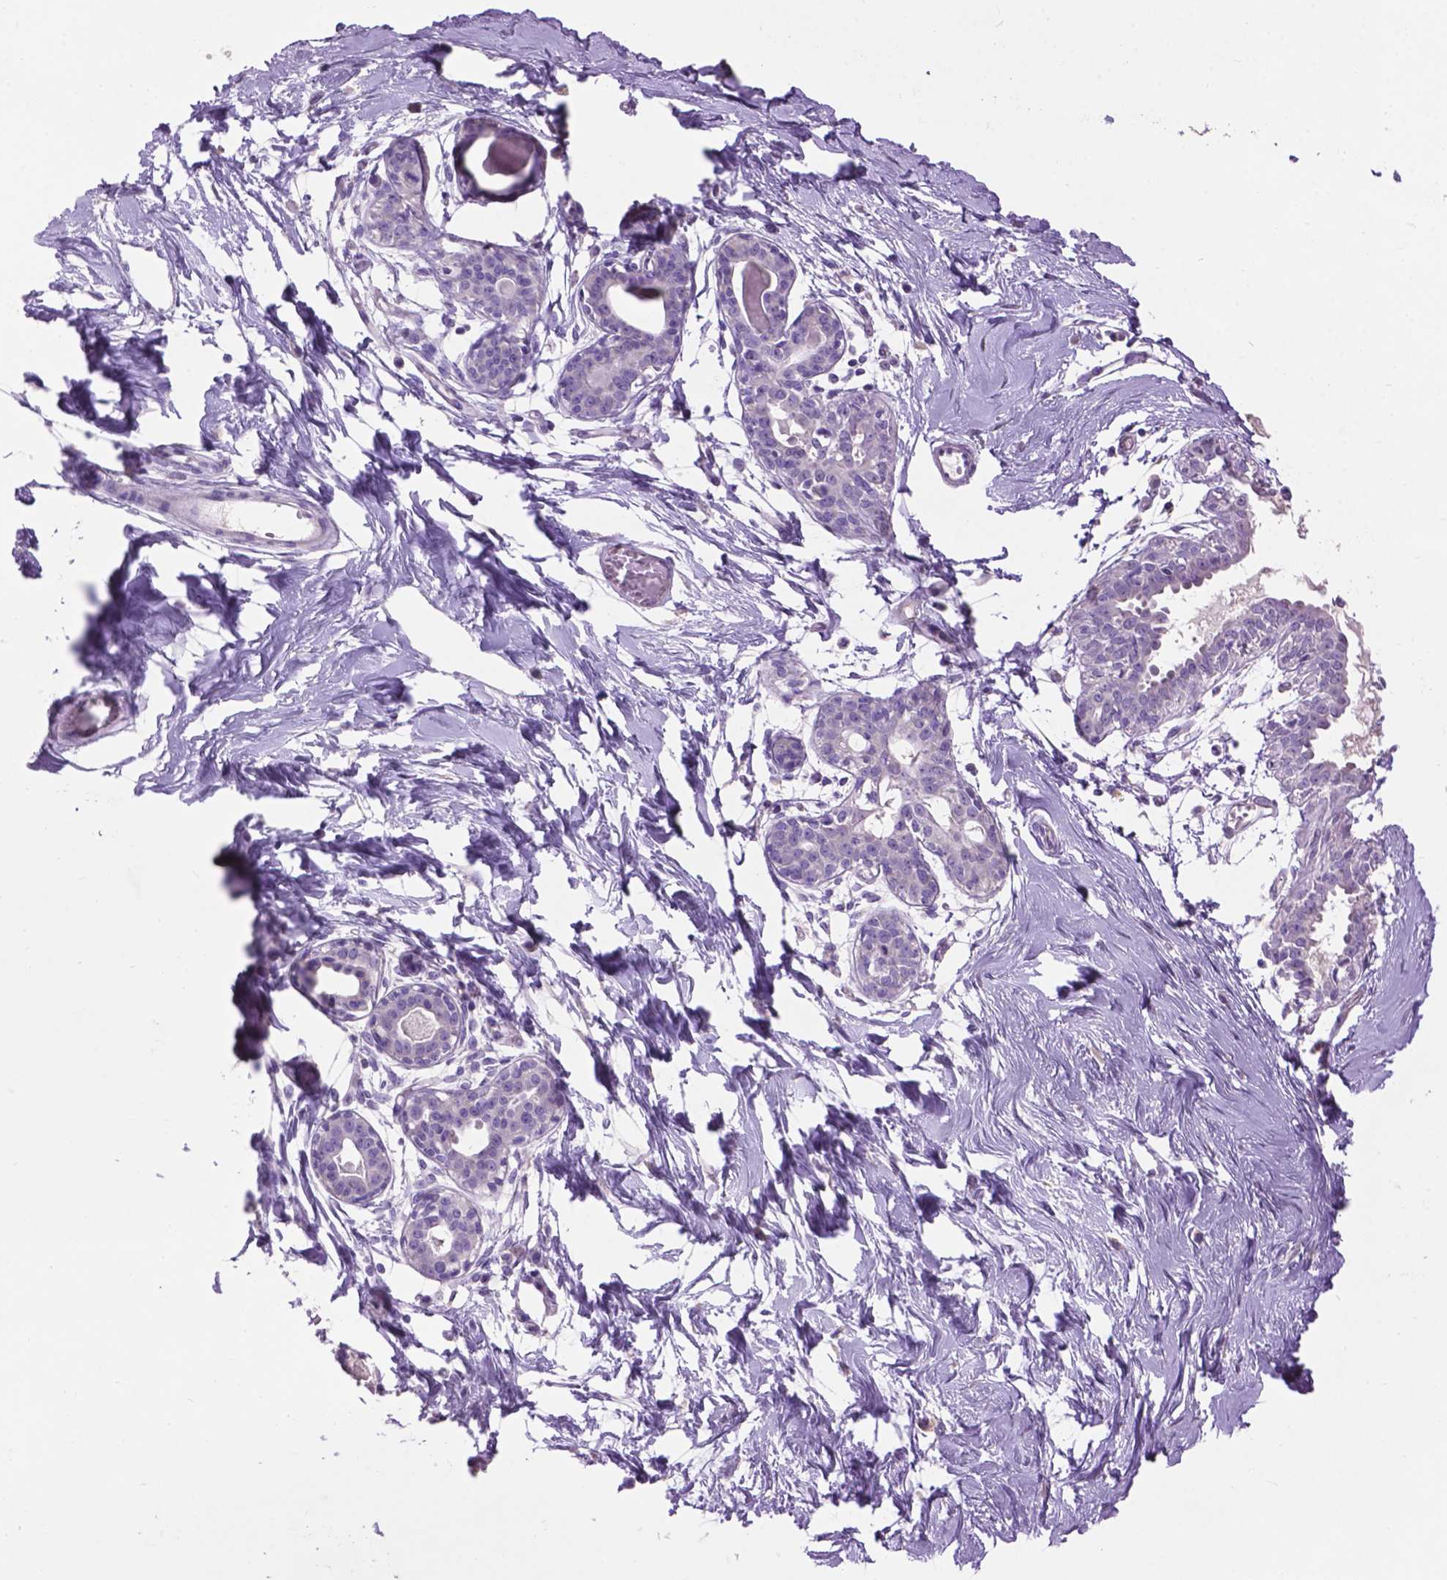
{"staining": {"intensity": "negative", "quantity": "none", "location": "none"}, "tissue": "breast", "cell_type": "Adipocytes", "image_type": "normal", "snomed": [{"axis": "morphology", "description": "Normal tissue, NOS"}, {"axis": "topography", "description": "Breast"}], "caption": "Adipocytes show no significant expression in normal breast. Nuclei are stained in blue.", "gene": "CRYBA4", "patient": {"sex": "female", "age": 45}}